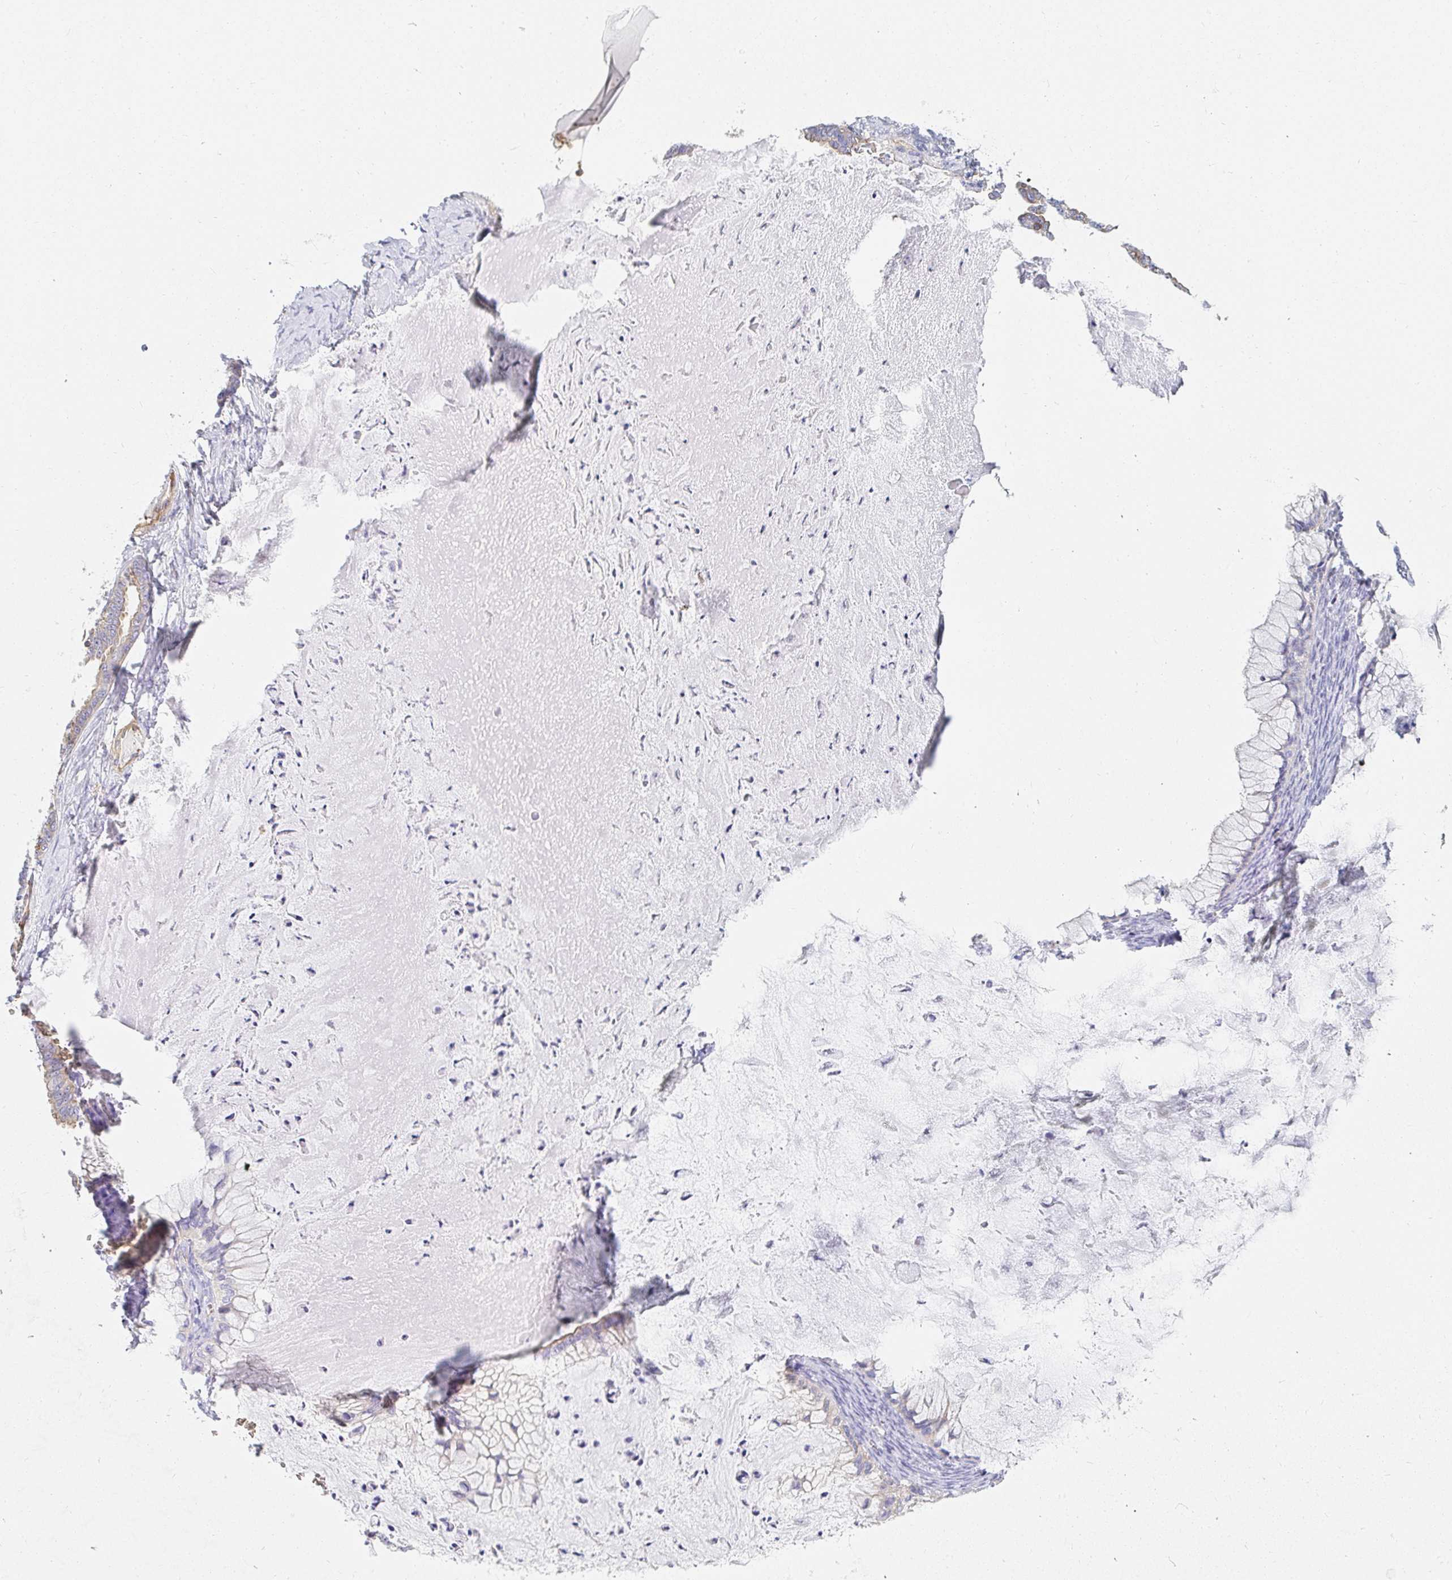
{"staining": {"intensity": "weak", "quantity": "<25%", "location": "cytoplasmic/membranous"}, "tissue": "ovarian cancer", "cell_type": "Tumor cells", "image_type": "cancer", "snomed": [{"axis": "morphology", "description": "Cystadenocarcinoma, mucinous, NOS"}, {"axis": "topography", "description": "Ovary"}], "caption": "DAB immunohistochemical staining of human mucinous cystadenocarcinoma (ovarian) displays no significant expression in tumor cells.", "gene": "TSPAN19", "patient": {"sex": "female", "age": 72}}